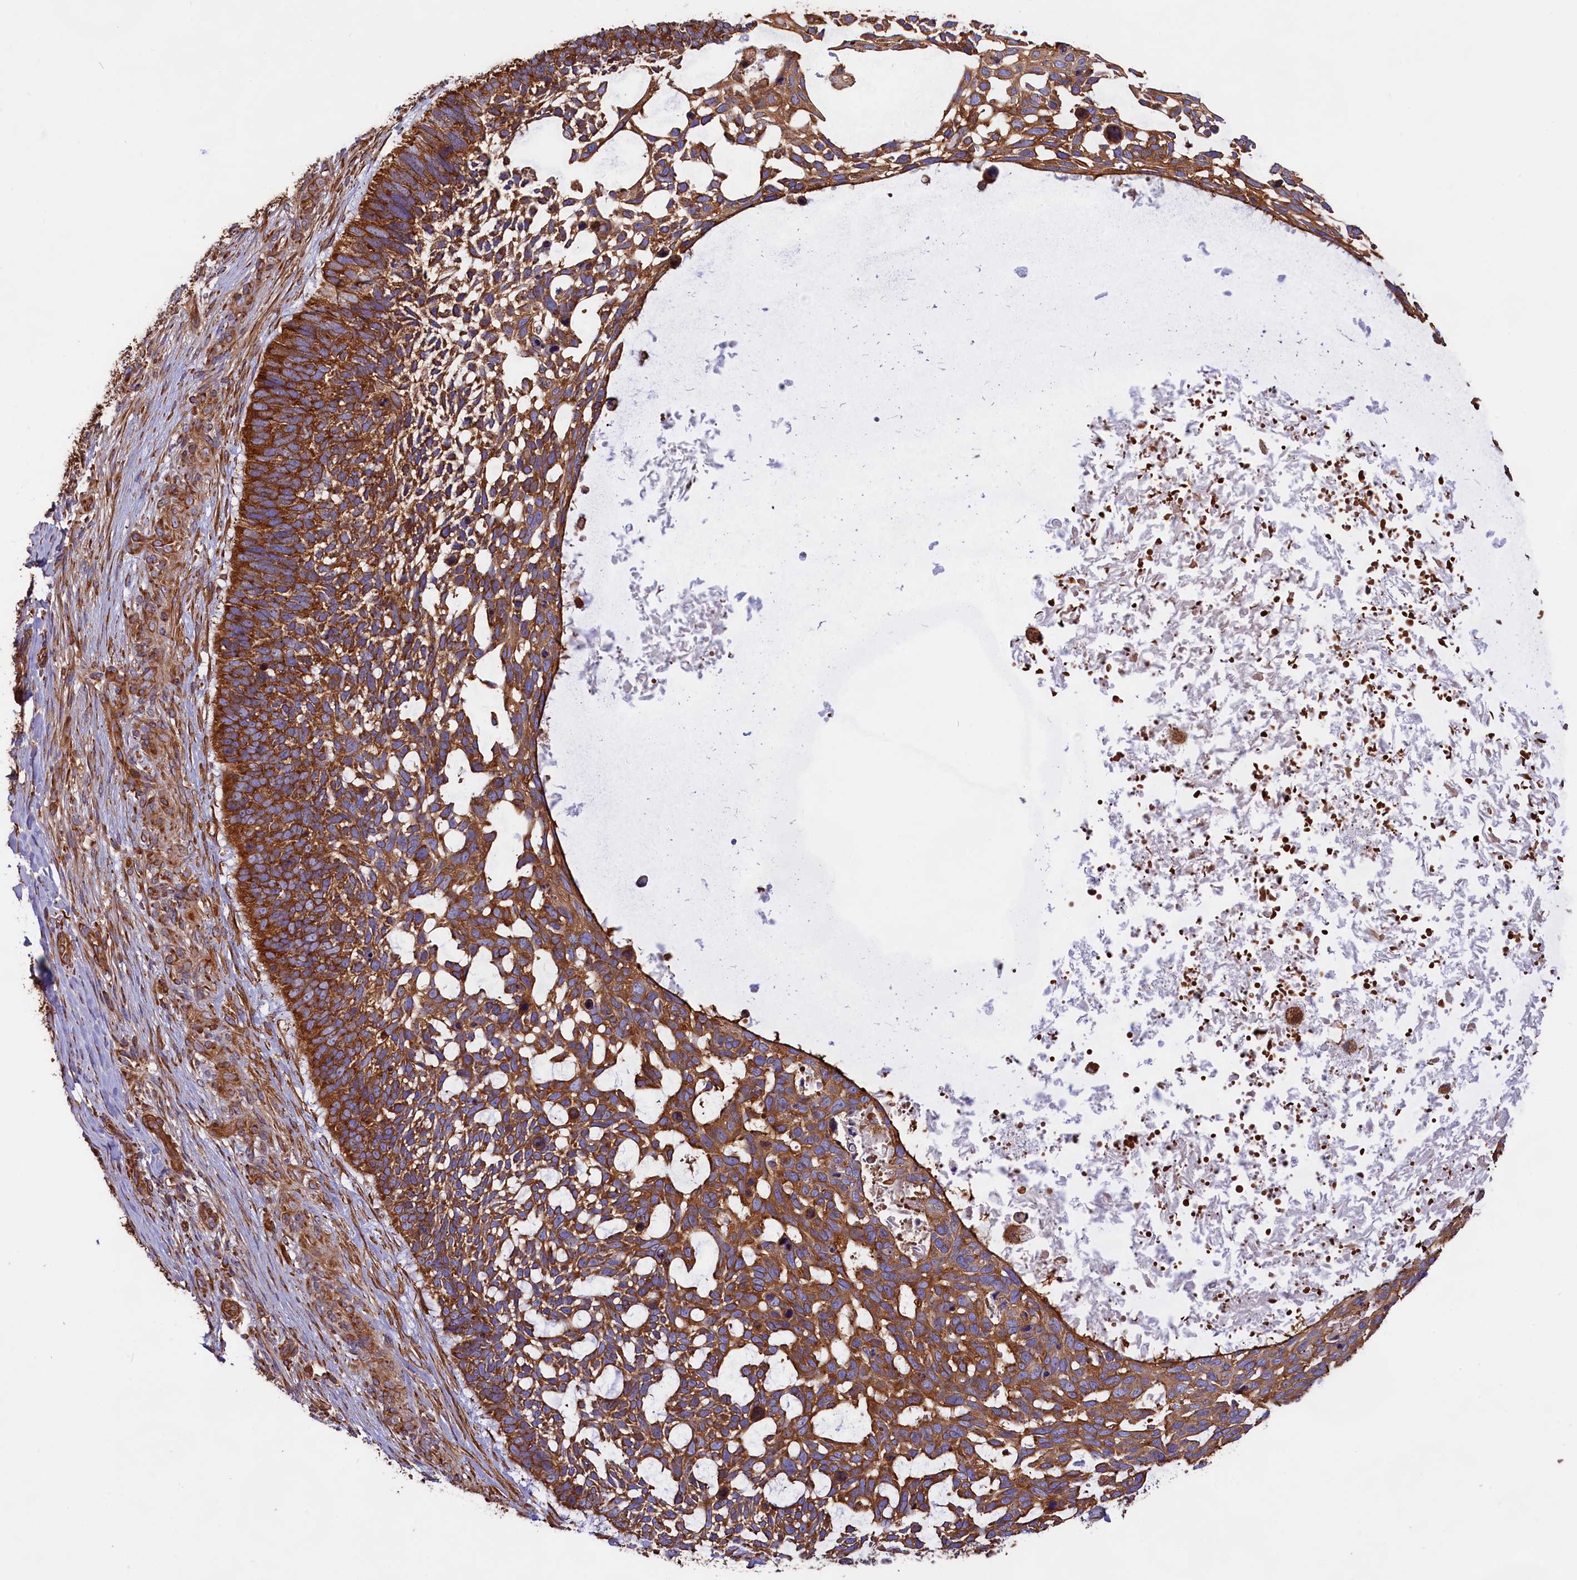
{"staining": {"intensity": "strong", "quantity": ">75%", "location": "cytoplasmic/membranous"}, "tissue": "skin cancer", "cell_type": "Tumor cells", "image_type": "cancer", "snomed": [{"axis": "morphology", "description": "Basal cell carcinoma"}, {"axis": "topography", "description": "Skin"}], "caption": "Human skin cancer stained with a protein marker demonstrates strong staining in tumor cells.", "gene": "GYS1", "patient": {"sex": "male", "age": 88}}